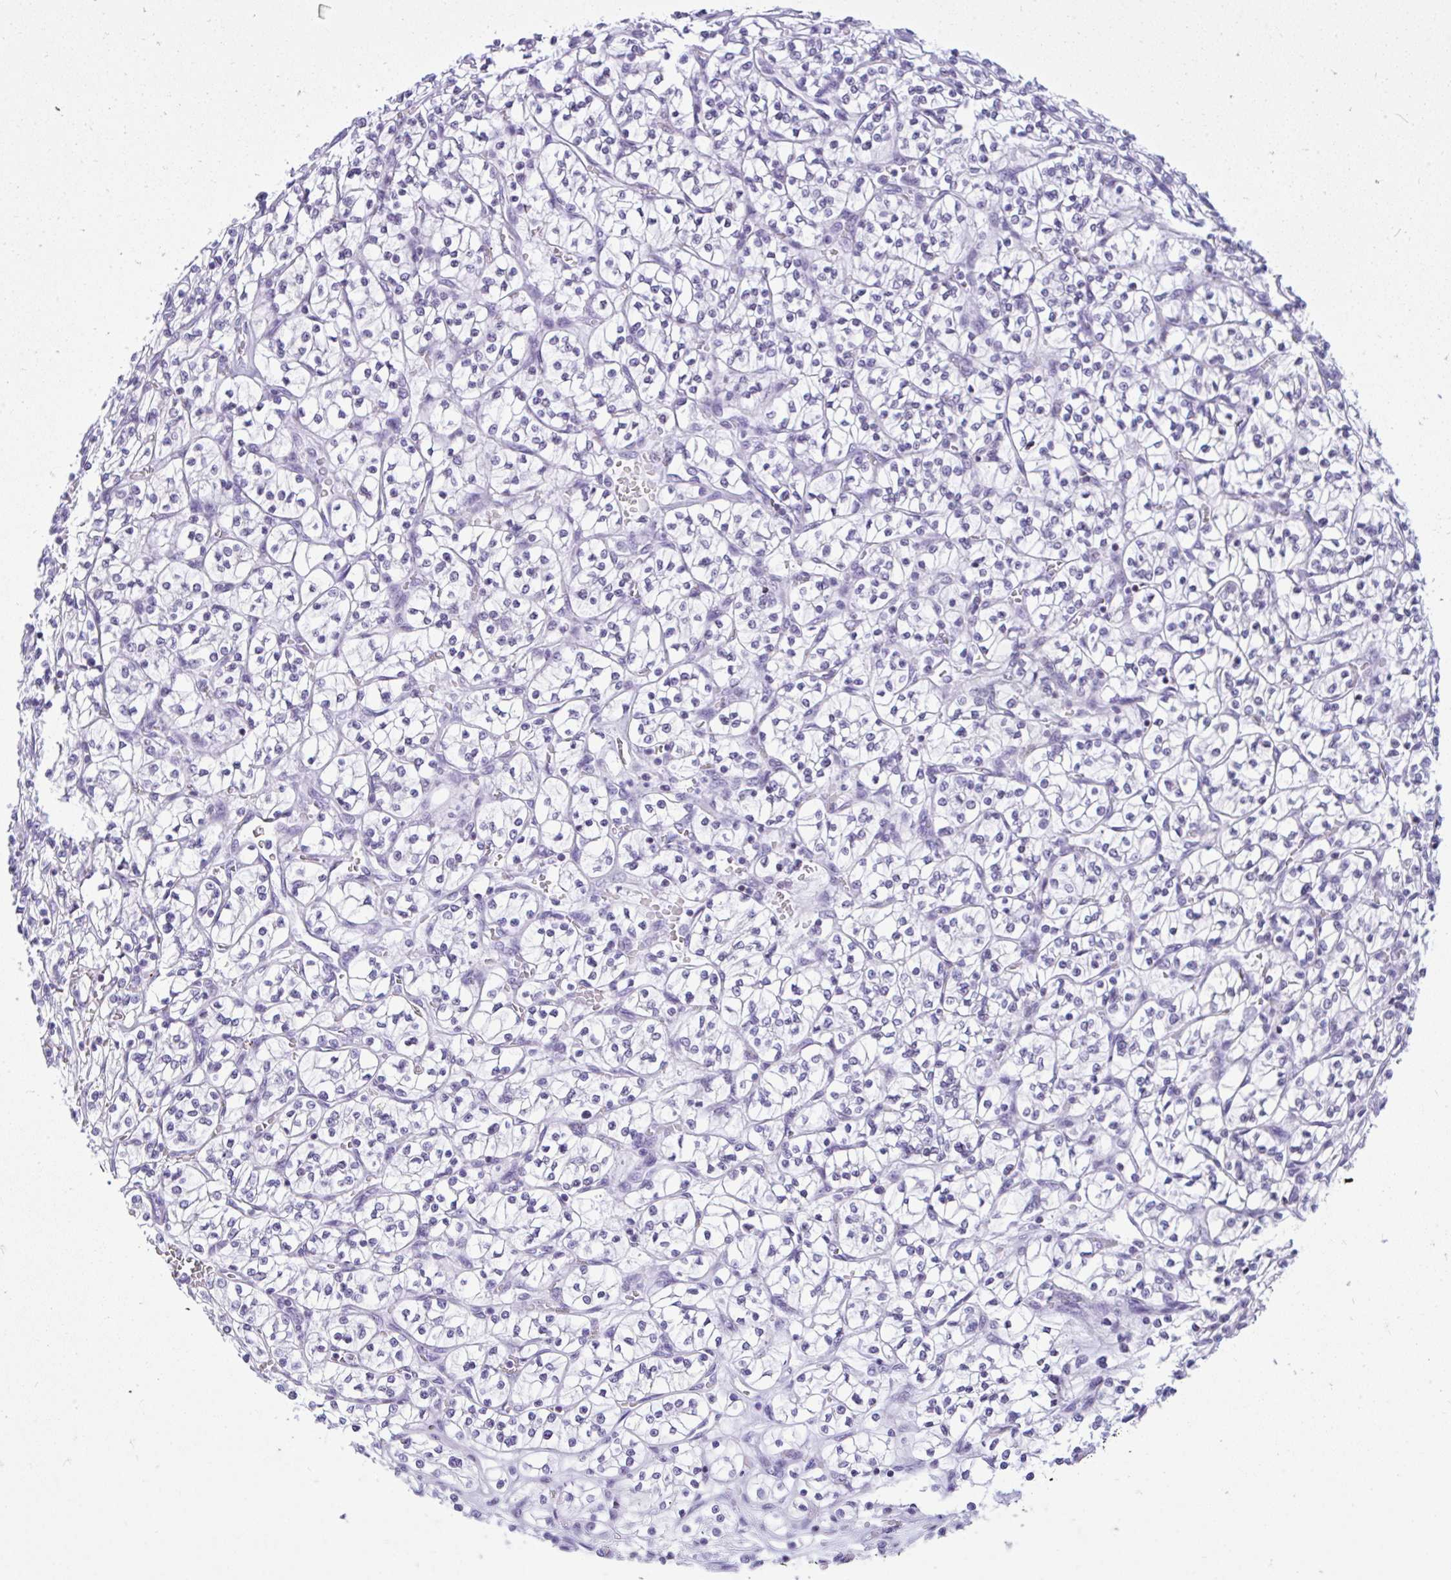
{"staining": {"intensity": "negative", "quantity": "none", "location": "none"}, "tissue": "renal cancer", "cell_type": "Tumor cells", "image_type": "cancer", "snomed": [{"axis": "morphology", "description": "Adenocarcinoma, NOS"}, {"axis": "topography", "description": "Kidney"}], "caption": "This is an immunohistochemistry (IHC) image of renal cancer (adenocarcinoma). There is no staining in tumor cells.", "gene": "KRT27", "patient": {"sex": "female", "age": 64}}